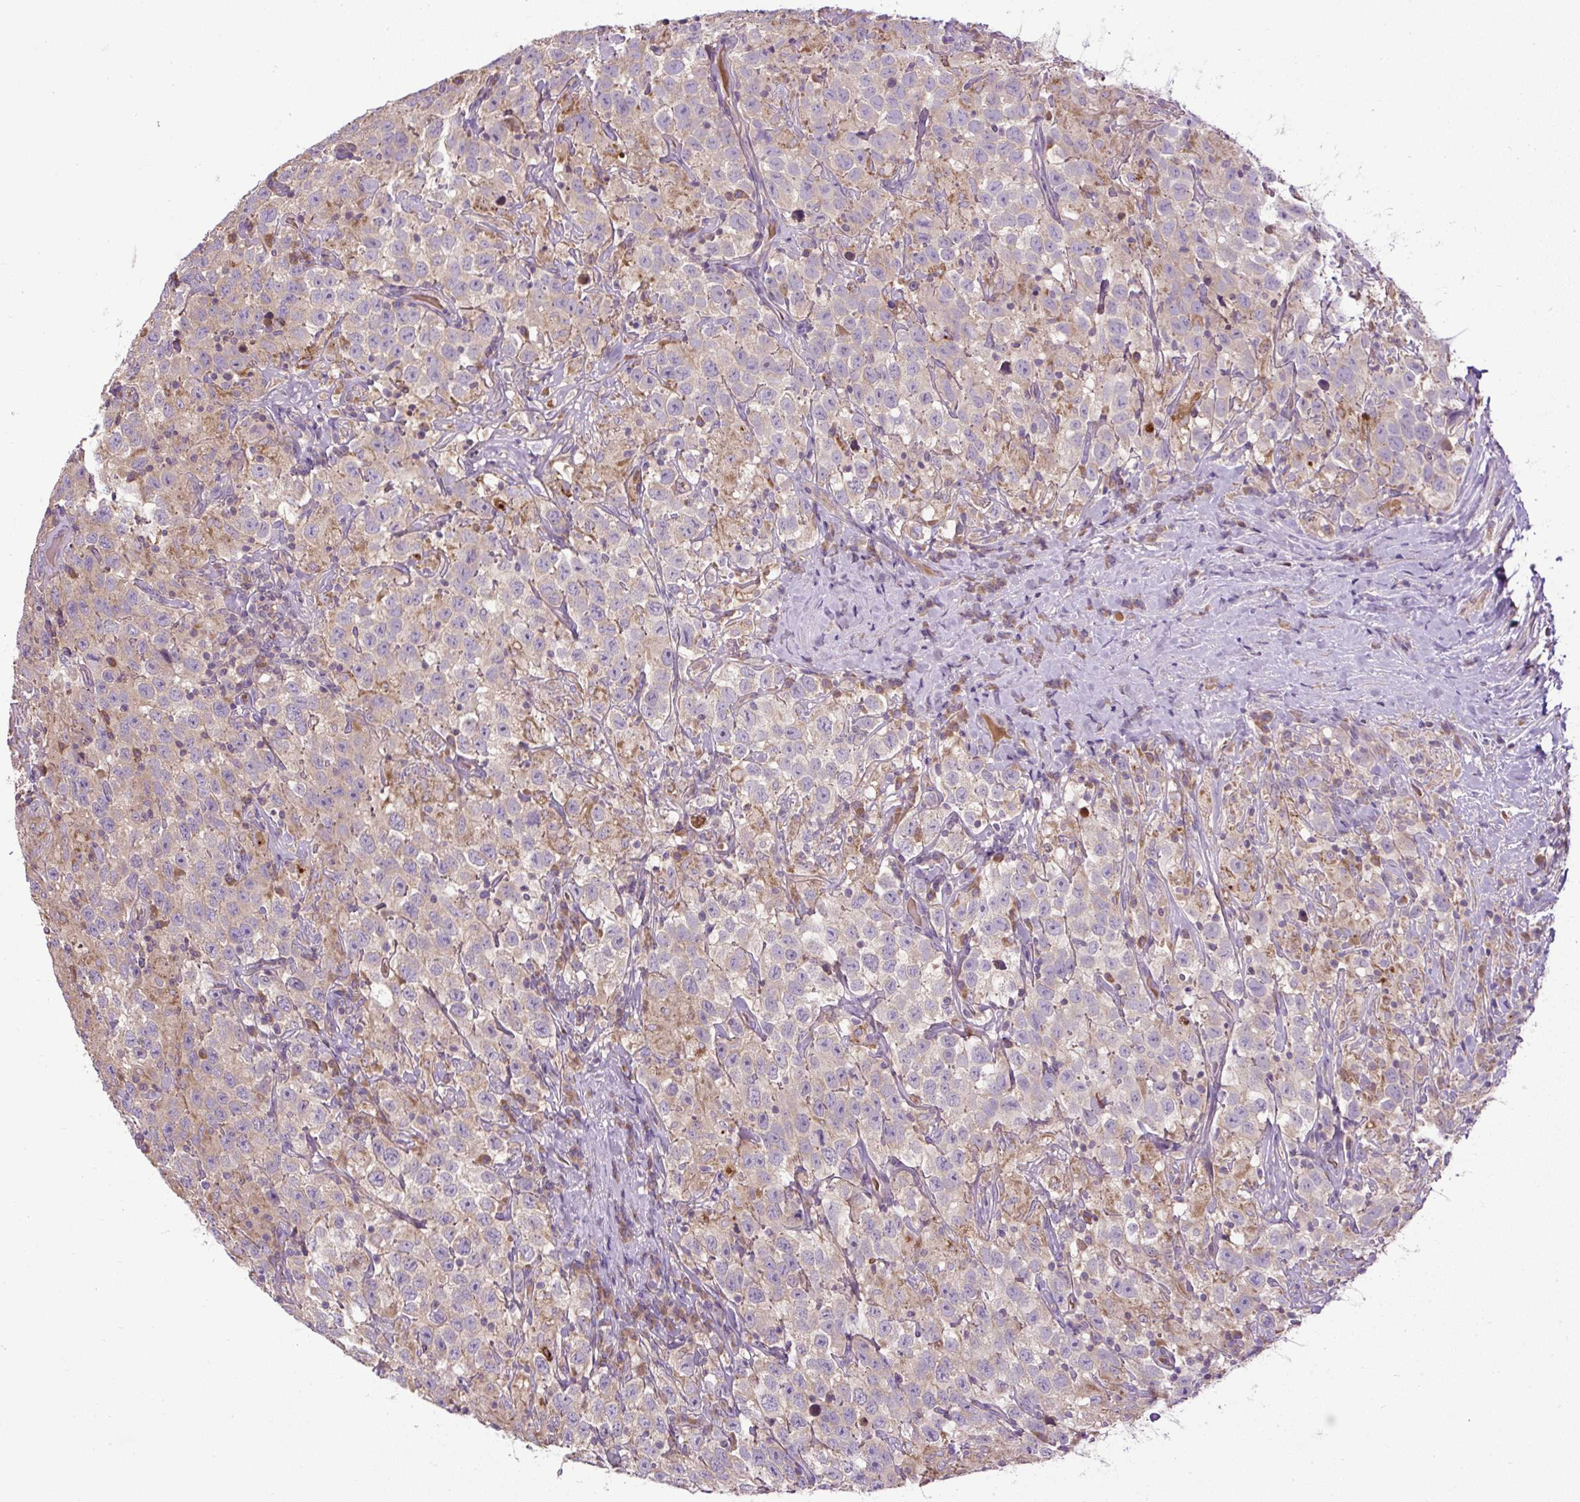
{"staining": {"intensity": "weak", "quantity": "<25%", "location": "cytoplasmic/membranous"}, "tissue": "testis cancer", "cell_type": "Tumor cells", "image_type": "cancer", "snomed": [{"axis": "morphology", "description": "Seminoma, NOS"}, {"axis": "topography", "description": "Testis"}], "caption": "The IHC histopathology image has no significant expression in tumor cells of testis cancer (seminoma) tissue.", "gene": "CXCL13", "patient": {"sex": "male", "age": 41}}